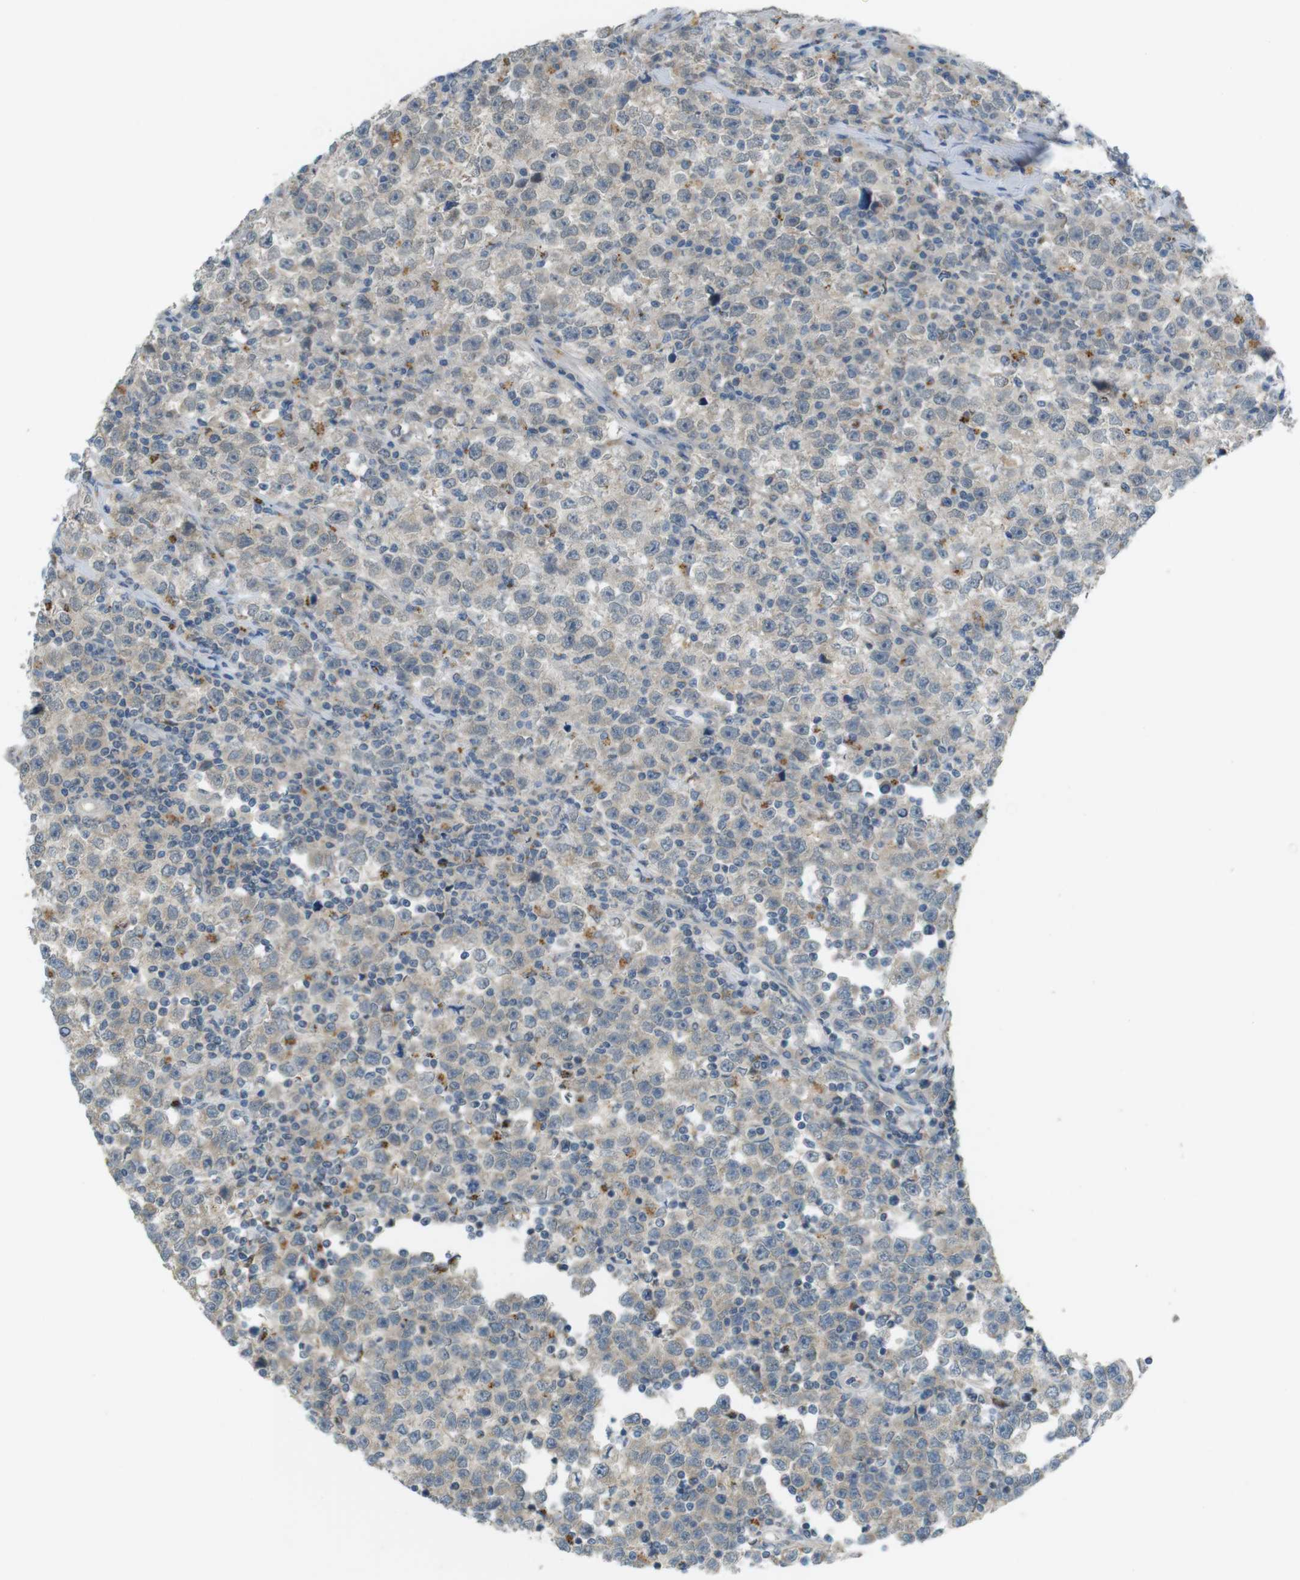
{"staining": {"intensity": "weak", "quantity": ">75%", "location": "cytoplasmic/membranous"}, "tissue": "testis cancer", "cell_type": "Tumor cells", "image_type": "cancer", "snomed": [{"axis": "morphology", "description": "Seminoma, NOS"}, {"axis": "topography", "description": "Testis"}], "caption": "Weak cytoplasmic/membranous protein expression is appreciated in approximately >75% of tumor cells in testis cancer.", "gene": "UGT8", "patient": {"sex": "male", "age": 43}}